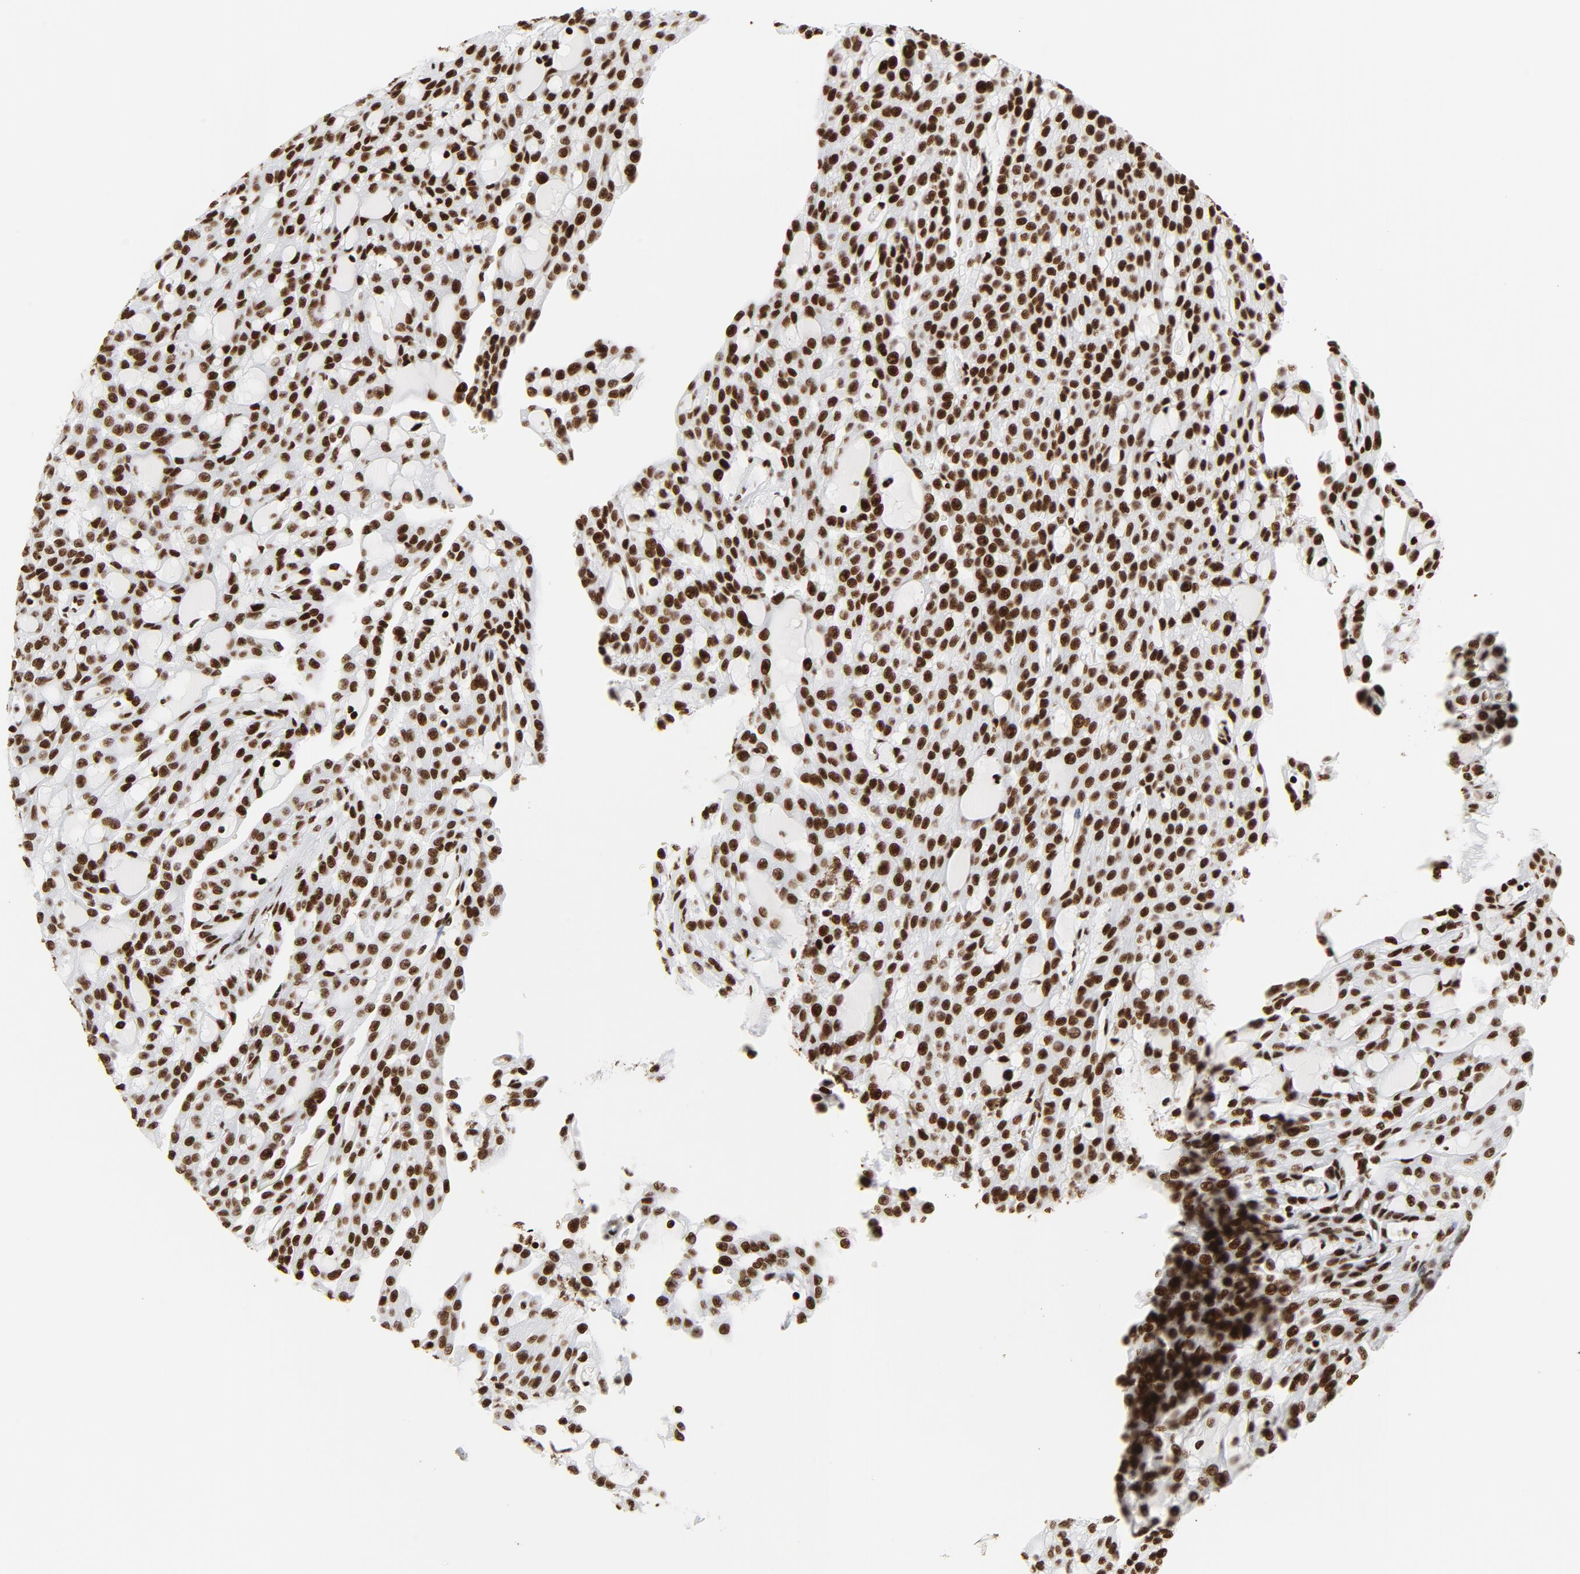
{"staining": {"intensity": "strong", "quantity": ">75%", "location": "nuclear"}, "tissue": "renal cancer", "cell_type": "Tumor cells", "image_type": "cancer", "snomed": [{"axis": "morphology", "description": "Adenocarcinoma, NOS"}, {"axis": "topography", "description": "Kidney"}], "caption": "Renal cancer (adenocarcinoma) was stained to show a protein in brown. There is high levels of strong nuclear expression in approximately >75% of tumor cells. Nuclei are stained in blue.", "gene": "XRCC6", "patient": {"sex": "male", "age": 63}}